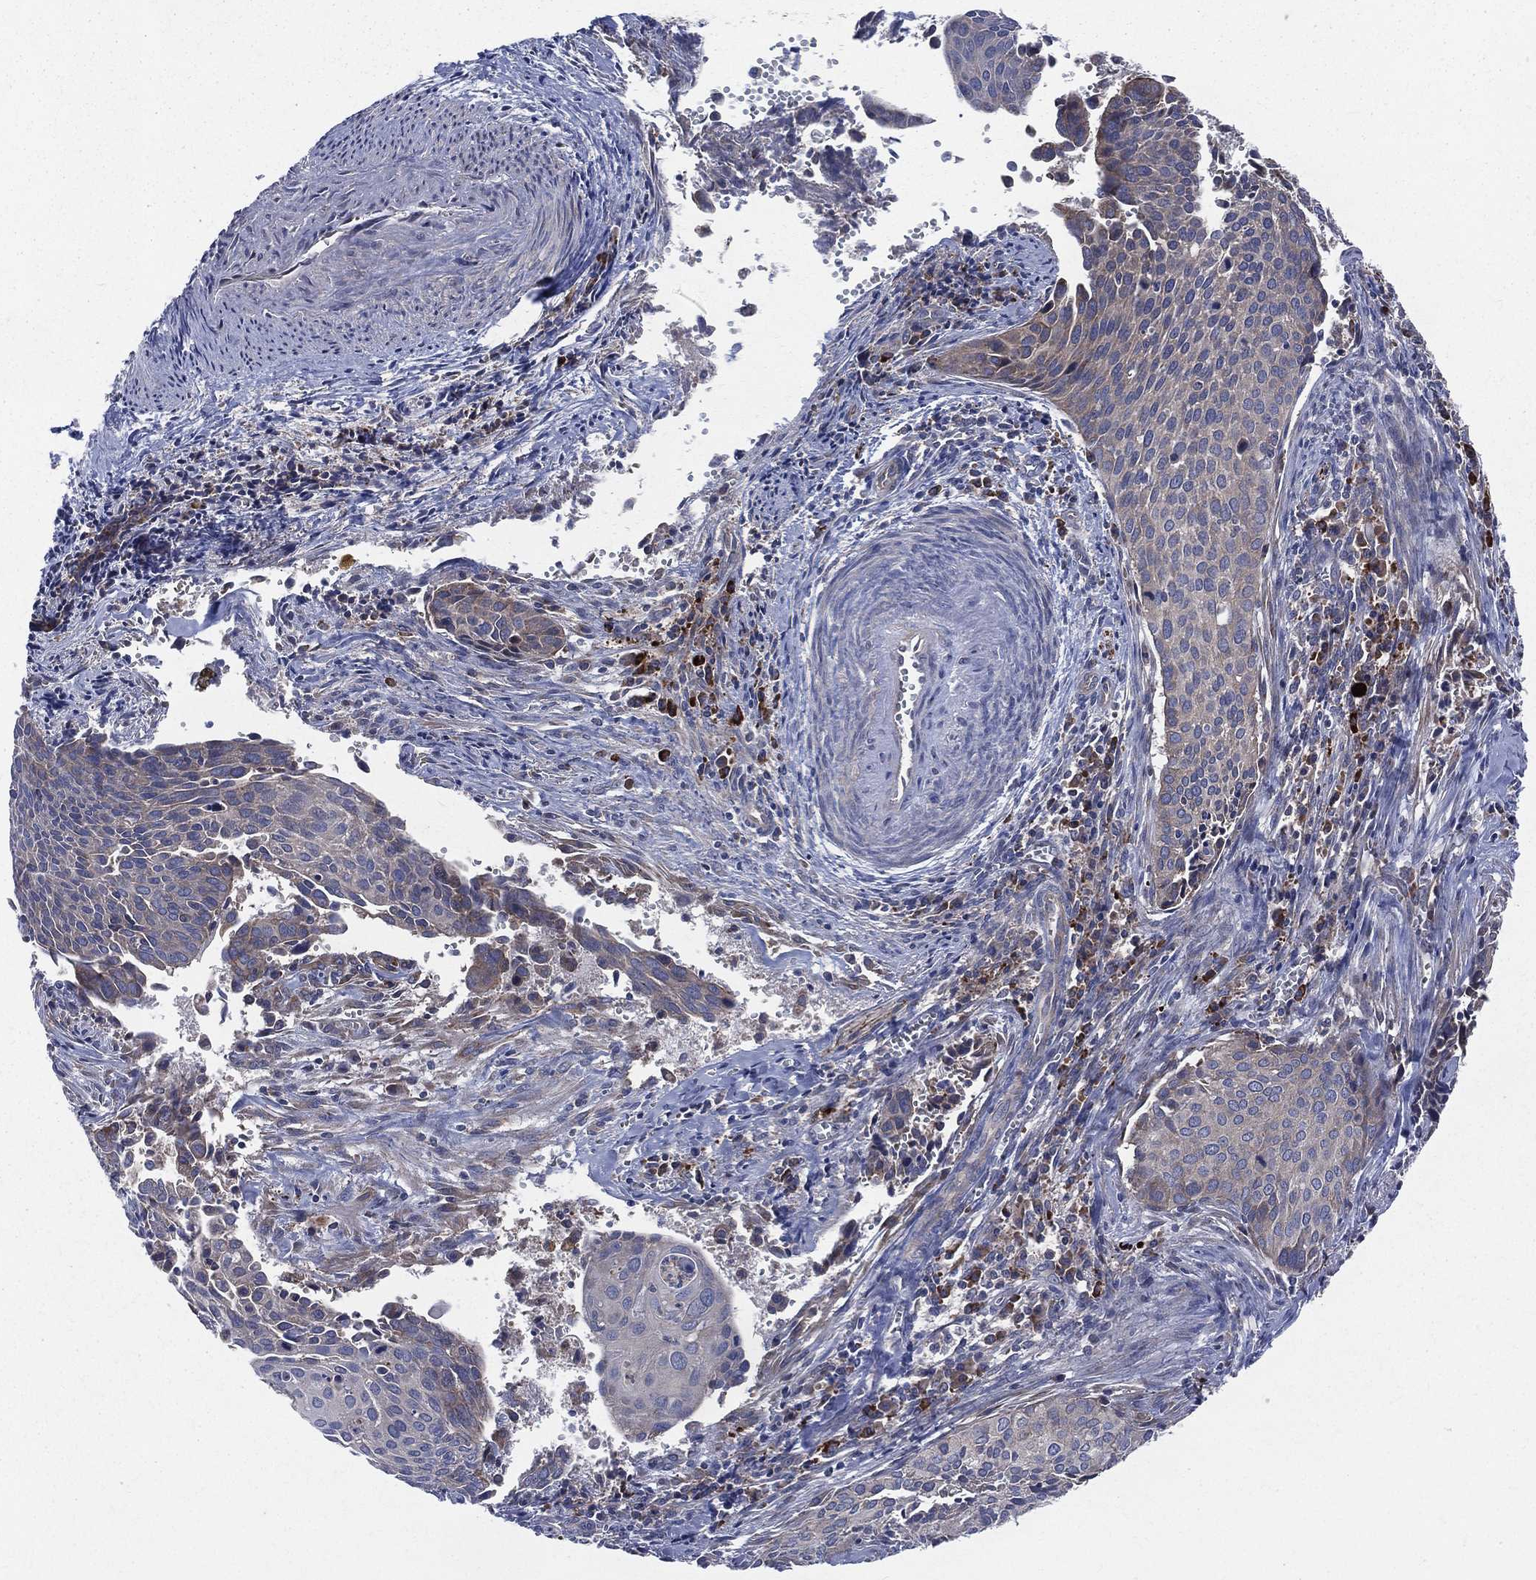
{"staining": {"intensity": "weak", "quantity": "<25%", "location": "cytoplasmic/membranous"}, "tissue": "cervical cancer", "cell_type": "Tumor cells", "image_type": "cancer", "snomed": [{"axis": "morphology", "description": "Squamous cell carcinoma, NOS"}, {"axis": "topography", "description": "Cervix"}], "caption": "The image demonstrates no staining of tumor cells in cervical squamous cell carcinoma. (IHC, brightfield microscopy, high magnification).", "gene": "CCDC159", "patient": {"sex": "female", "age": 29}}